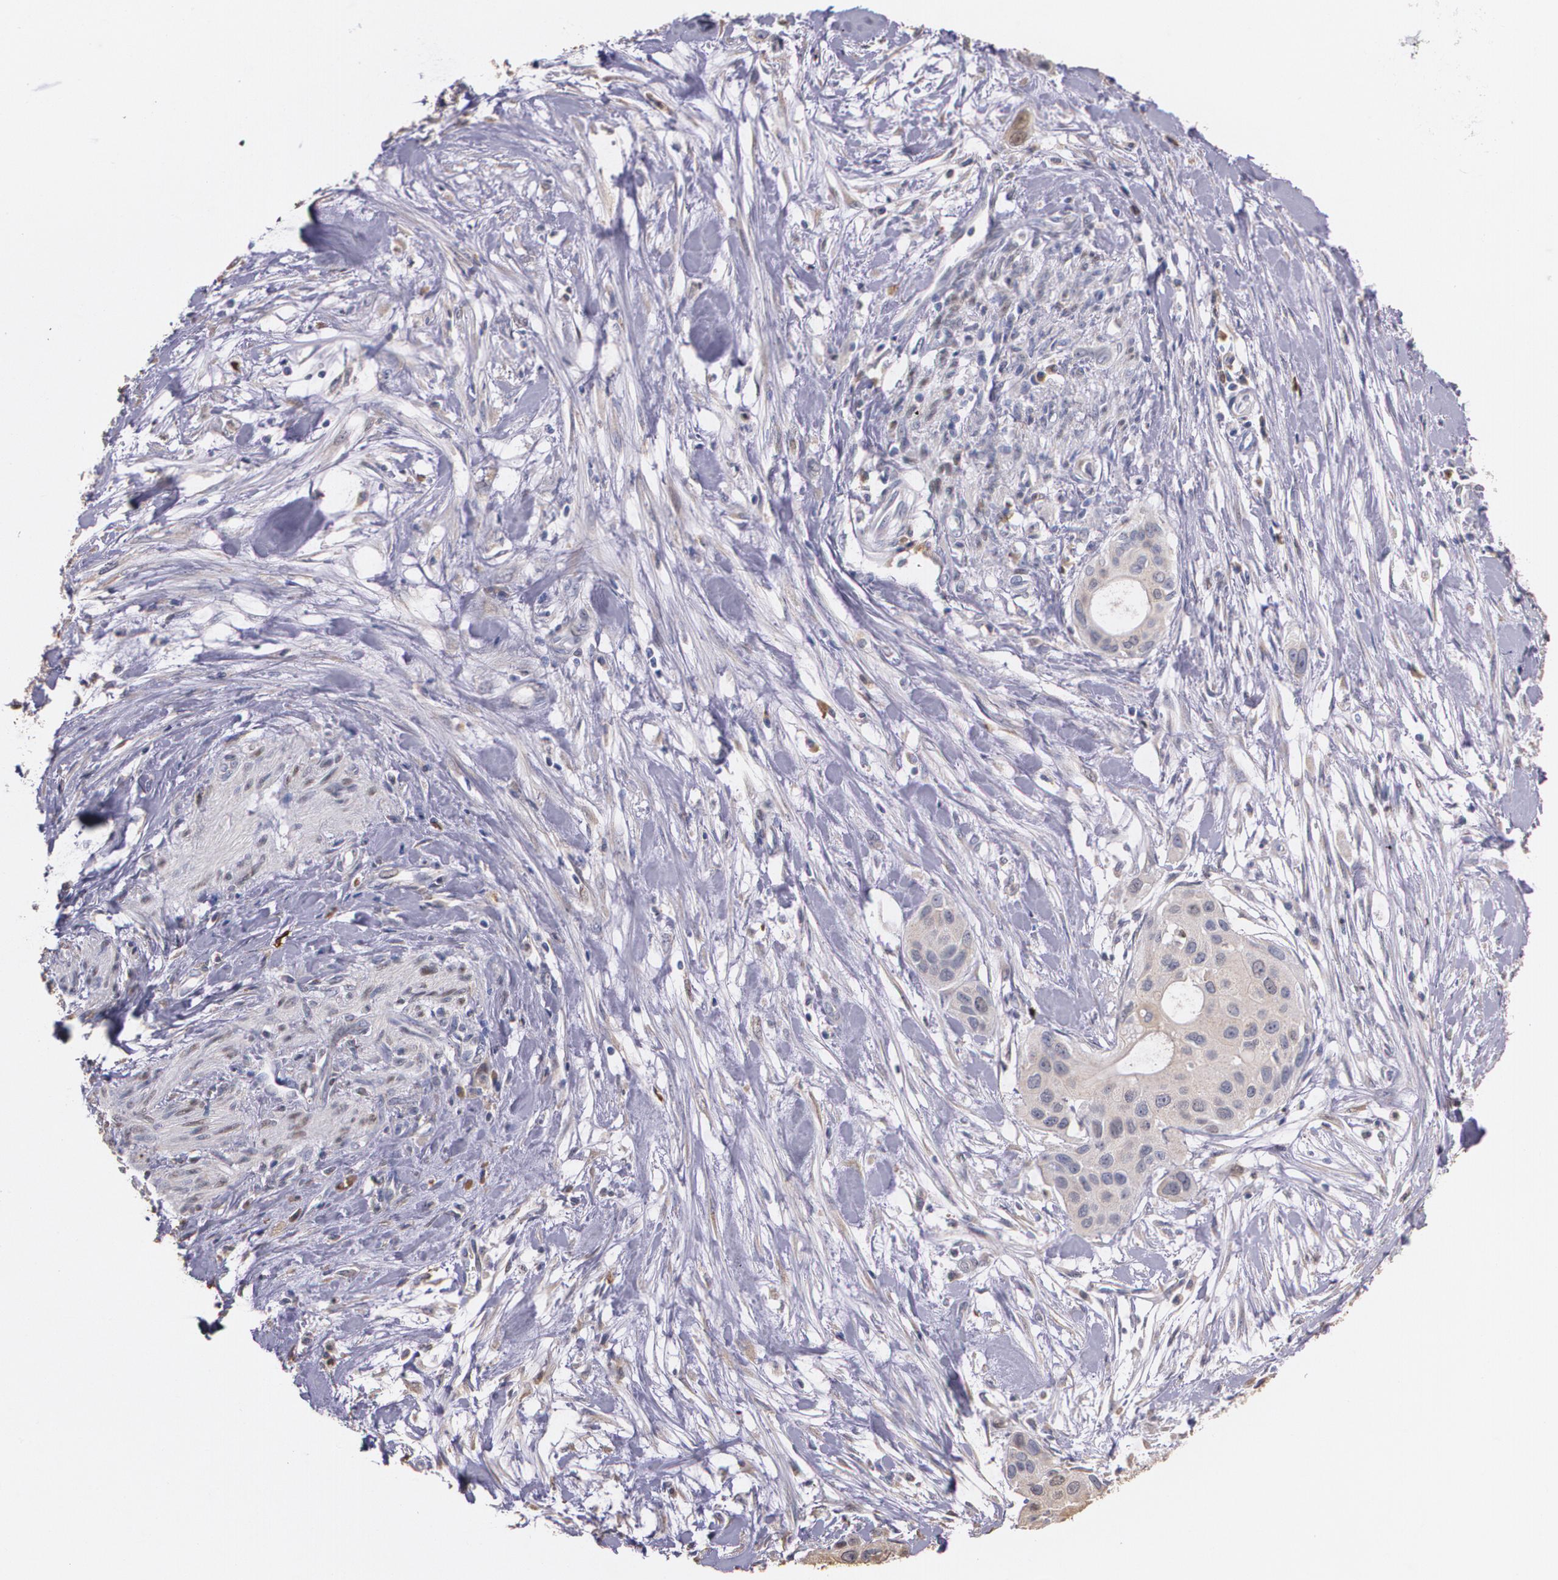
{"staining": {"intensity": "weak", "quantity": ">75%", "location": "cytoplasmic/membranous"}, "tissue": "pancreatic cancer", "cell_type": "Tumor cells", "image_type": "cancer", "snomed": [{"axis": "morphology", "description": "Adenocarcinoma, NOS"}, {"axis": "topography", "description": "Pancreas"}], "caption": "The immunohistochemical stain highlights weak cytoplasmic/membranous expression in tumor cells of pancreatic cancer tissue. Nuclei are stained in blue.", "gene": "ATF3", "patient": {"sex": "female", "age": 60}}